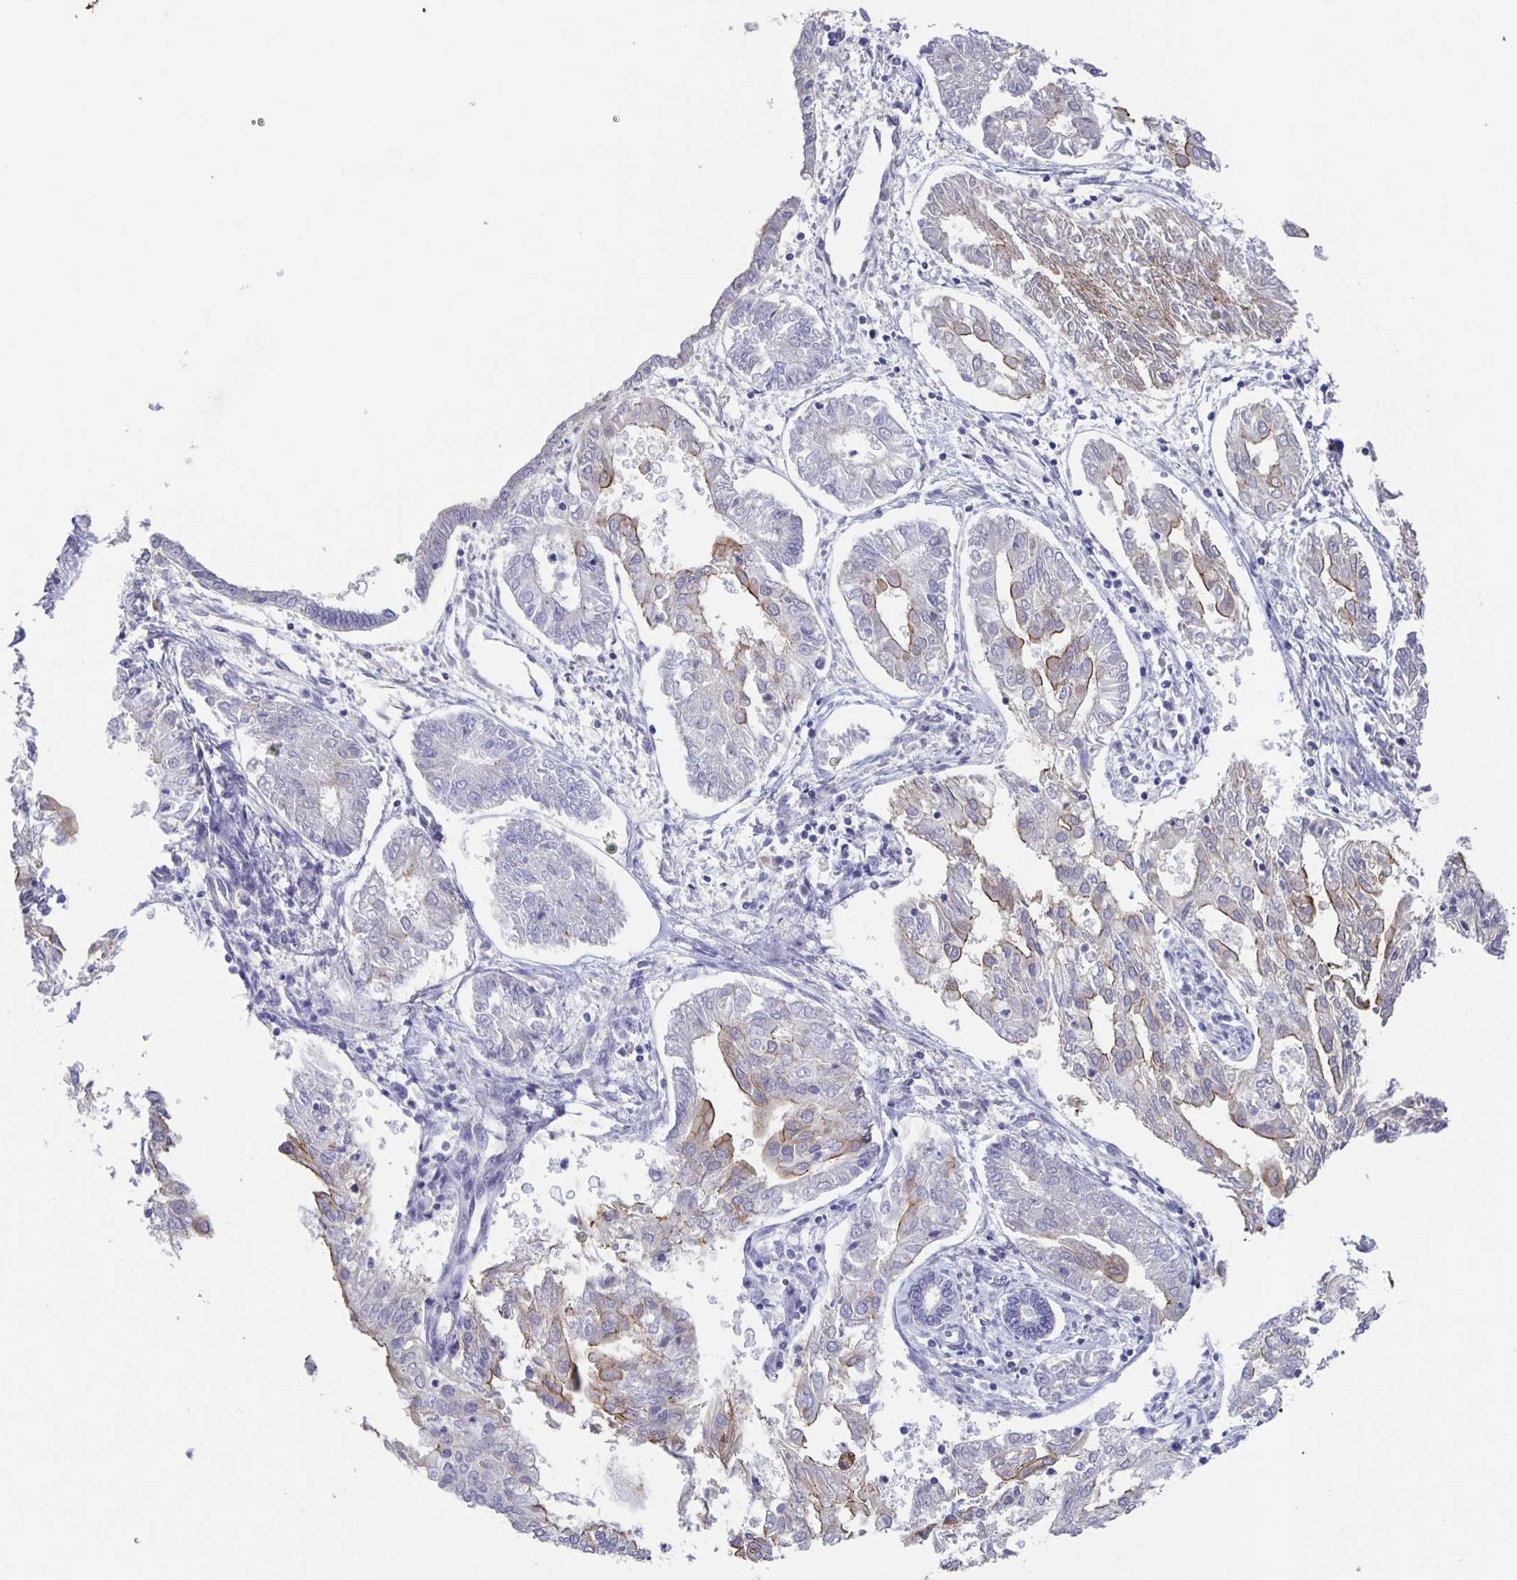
{"staining": {"intensity": "moderate", "quantity": "<25%", "location": "cytoplasmic/membranous"}, "tissue": "endometrial cancer", "cell_type": "Tumor cells", "image_type": "cancer", "snomed": [{"axis": "morphology", "description": "Adenocarcinoma, NOS"}, {"axis": "topography", "description": "Endometrium"}], "caption": "DAB (3,3'-diaminobenzidine) immunohistochemical staining of endometrial cancer (adenocarcinoma) shows moderate cytoplasmic/membranous protein staining in about <25% of tumor cells. The staining was performed using DAB (3,3'-diaminobenzidine), with brown indicating positive protein expression. Nuclei are stained blue with hematoxylin.", "gene": "PTPN3", "patient": {"sex": "female", "age": 68}}